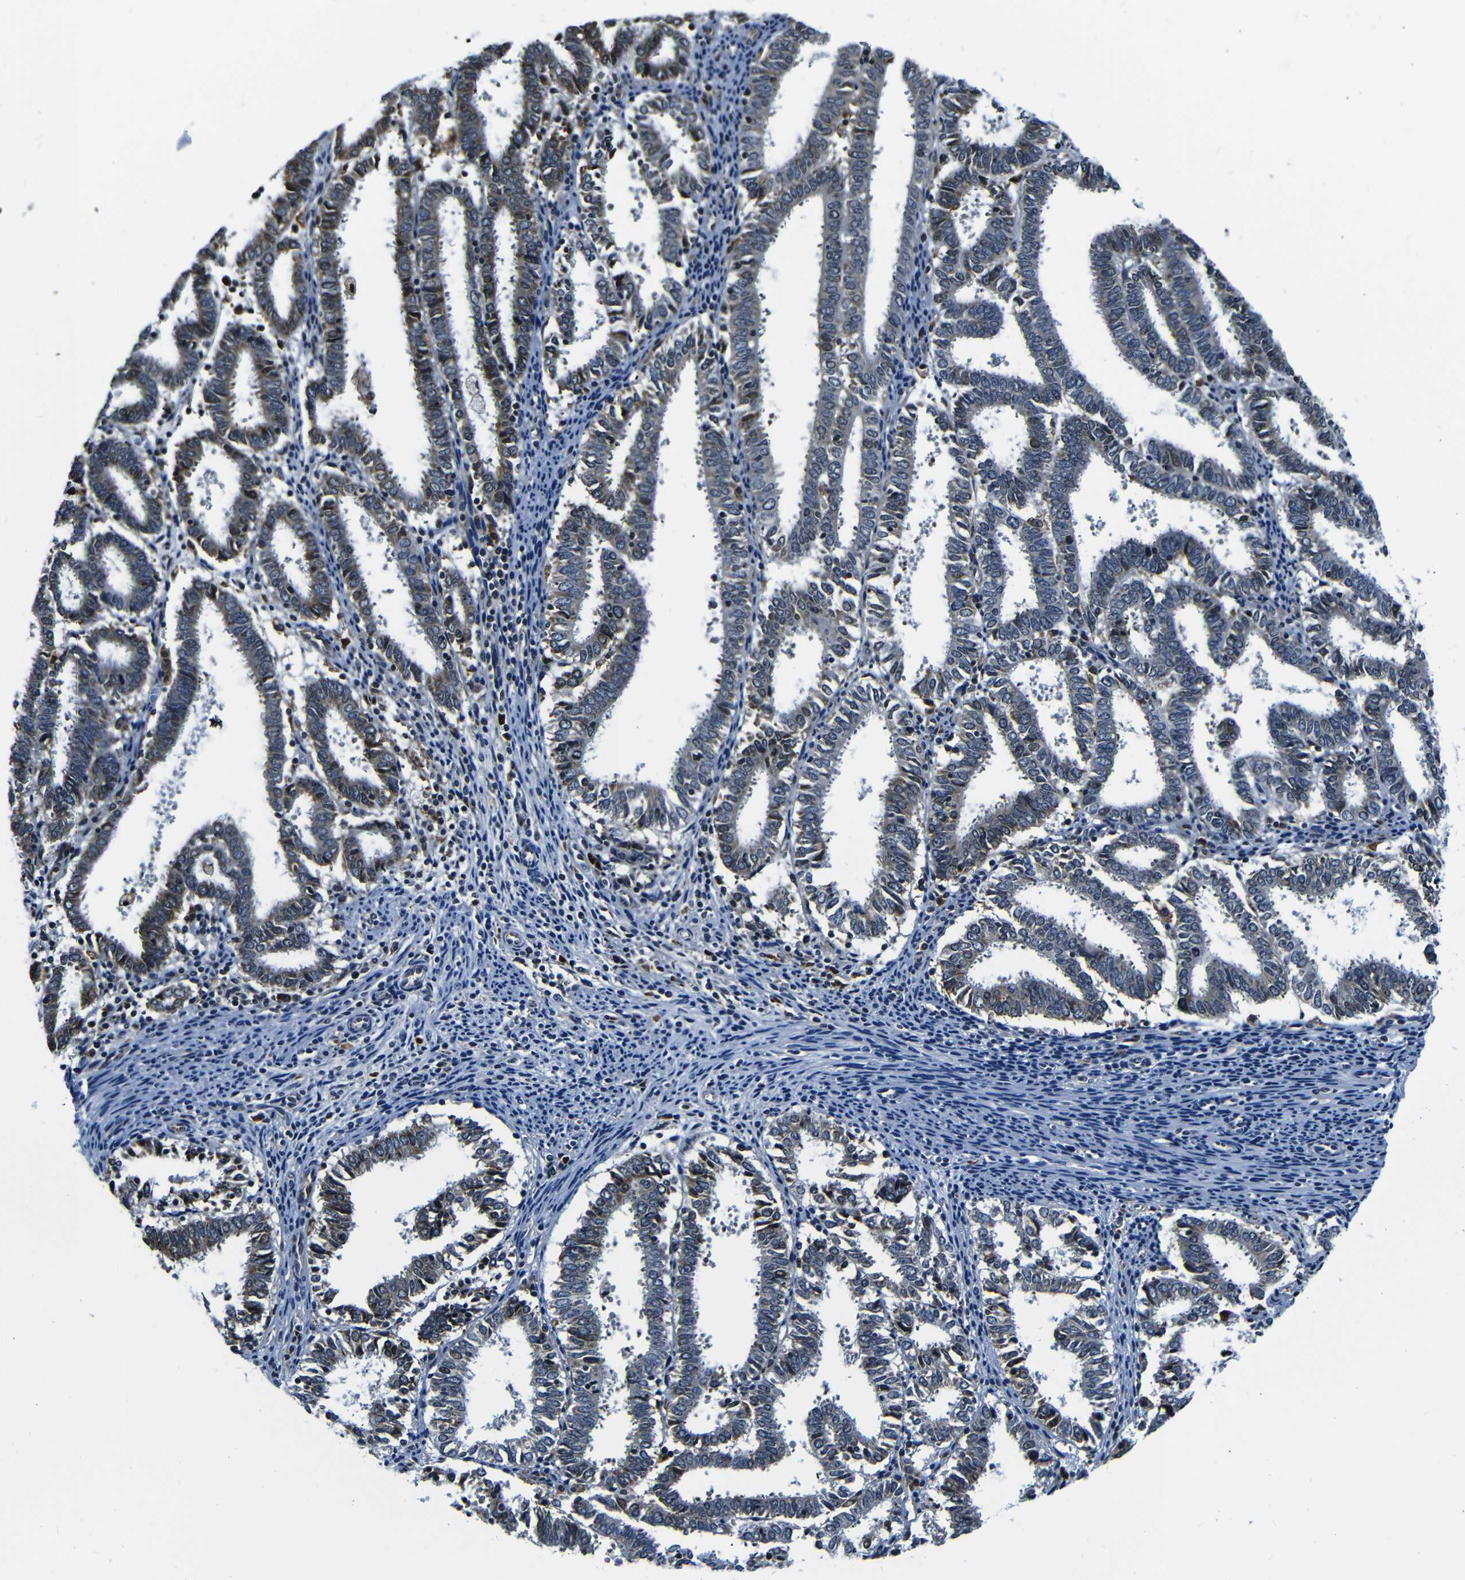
{"staining": {"intensity": "weak", "quantity": "25%-75%", "location": "cytoplasmic/membranous,nuclear"}, "tissue": "endometrial cancer", "cell_type": "Tumor cells", "image_type": "cancer", "snomed": [{"axis": "morphology", "description": "Adenocarcinoma, NOS"}, {"axis": "topography", "description": "Uterus"}], "caption": "Endometrial cancer (adenocarcinoma) stained for a protein (brown) reveals weak cytoplasmic/membranous and nuclear positive expression in approximately 25%-75% of tumor cells.", "gene": "NCBP3", "patient": {"sex": "female", "age": 83}}